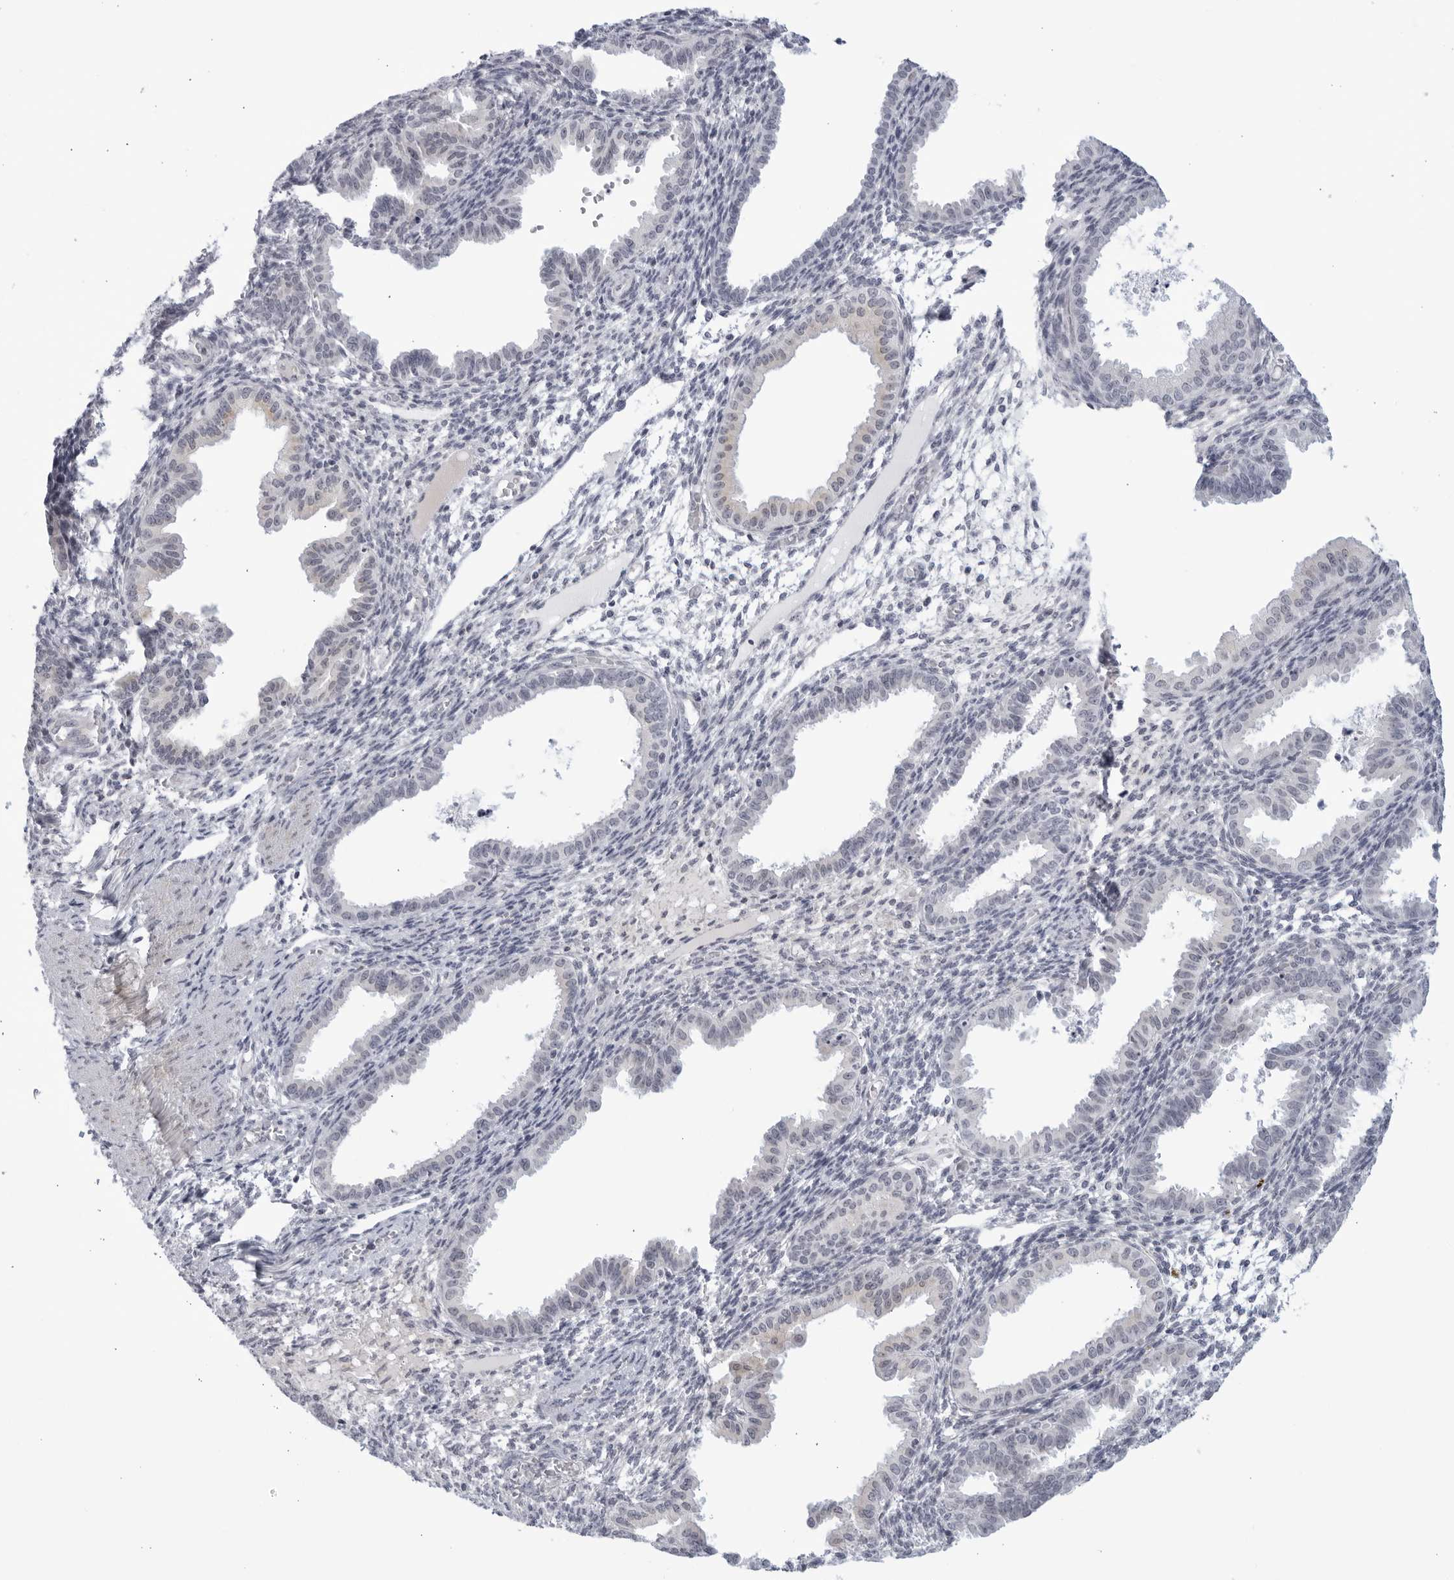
{"staining": {"intensity": "negative", "quantity": "none", "location": "none"}, "tissue": "endometrium", "cell_type": "Cells in endometrial stroma", "image_type": "normal", "snomed": [{"axis": "morphology", "description": "Normal tissue, NOS"}, {"axis": "topography", "description": "Endometrium"}], "caption": "High magnification brightfield microscopy of normal endometrium stained with DAB (3,3'-diaminobenzidine) (brown) and counterstained with hematoxylin (blue): cells in endometrial stroma show no significant expression. (Brightfield microscopy of DAB (3,3'-diaminobenzidine) immunohistochemistry (IHC) at high magnification).", "gene": "WDTC1", "patient": {"sex": "female", "age": 33}}